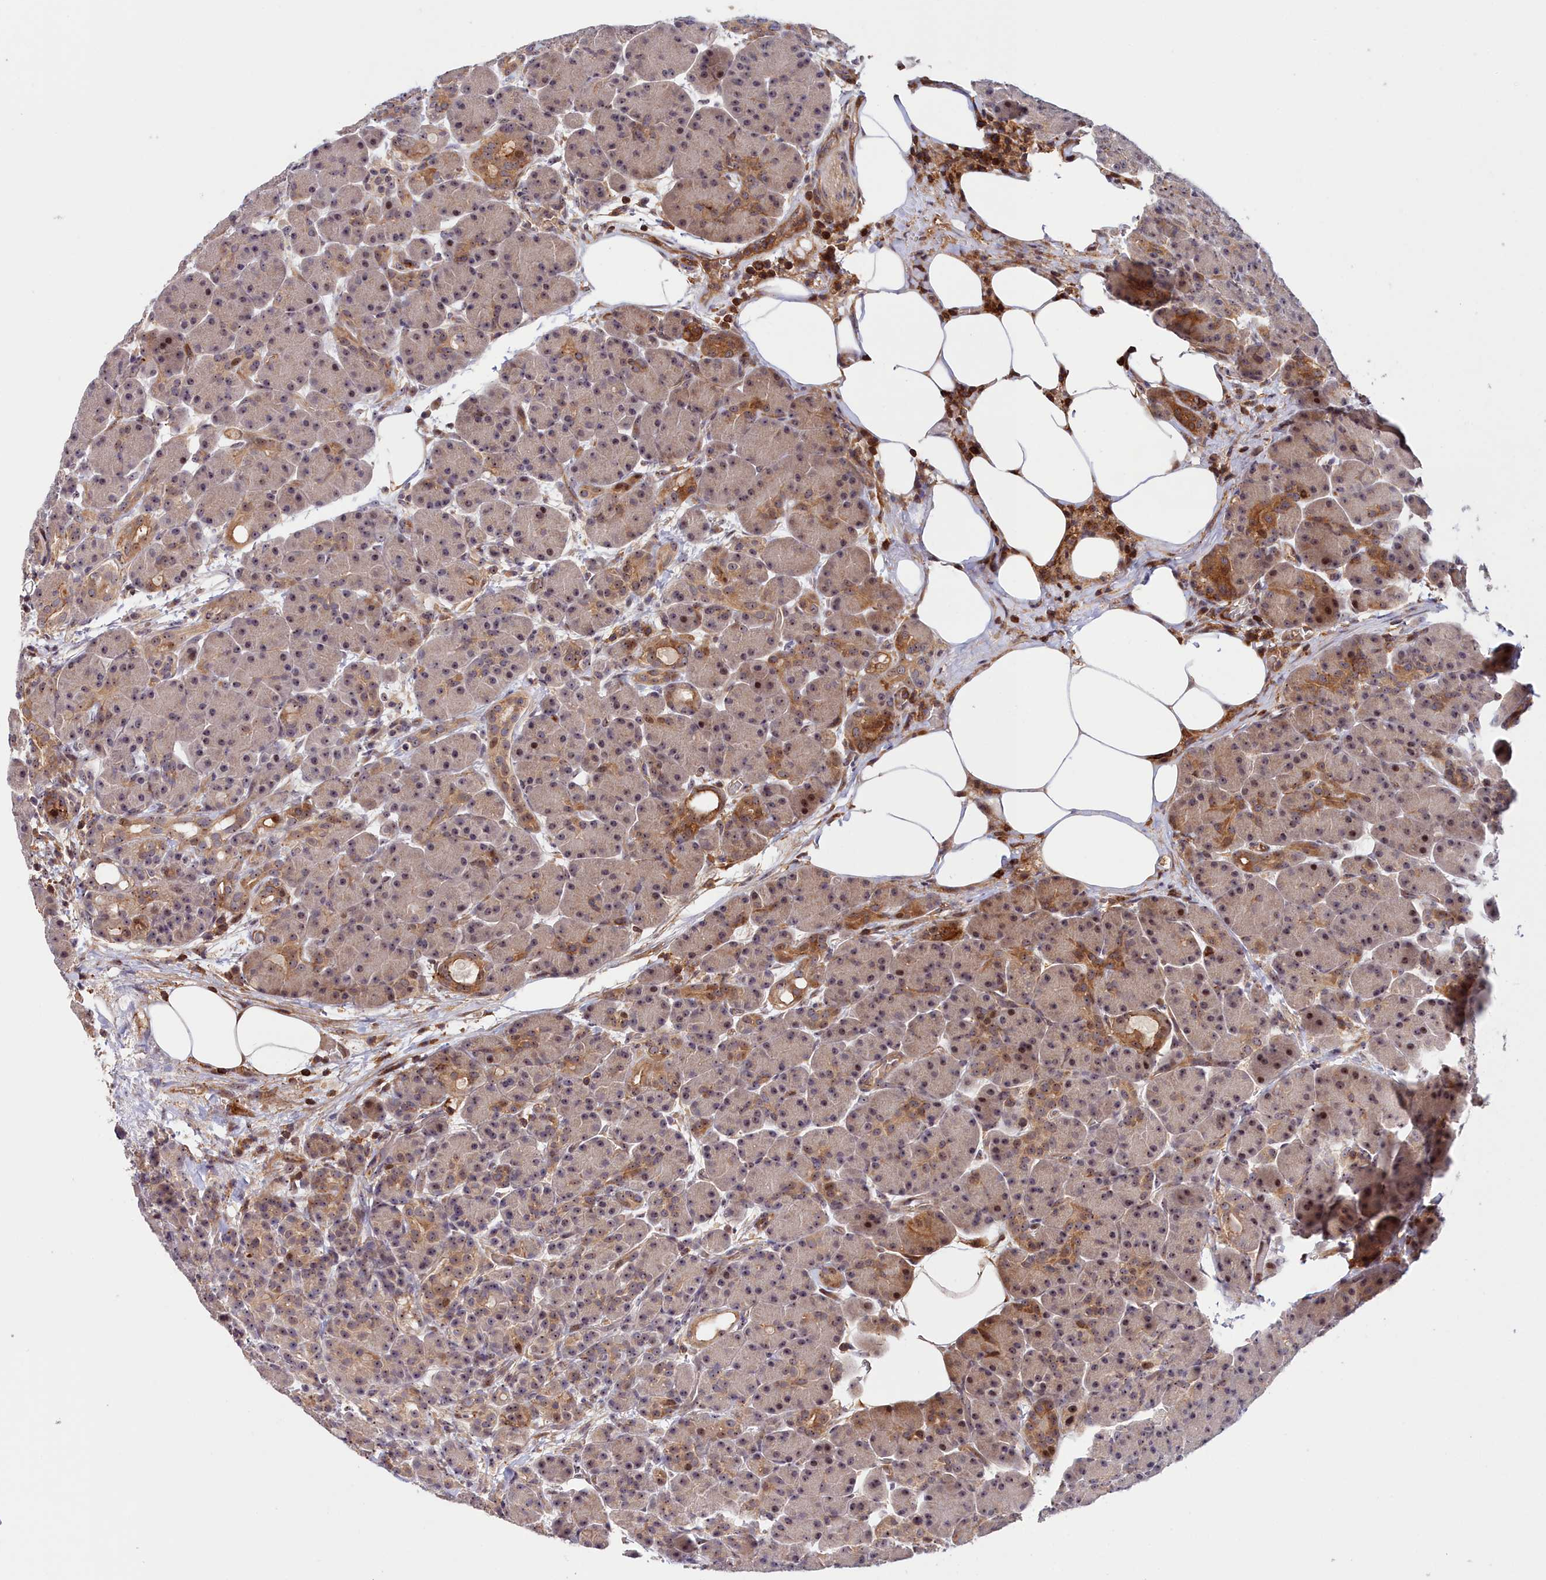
{"staining": {"intensity": "moderate", "quantity": "25%-75%", "location": "cytoplasmic/membranous,nuclear"}, "tissue": "pancreas", "cell_type": "Exocrine glandular cells", "image_type": "normal", "snomed": [{"axis": "morphology", "description": "Normal tissue, NOS"}, {"axis": "topography", "description": "Pancreas"}], "caption": "Unremarkable pancreas shows moderate cytoplasmic/membranous,nuclear expression in about 25%-75% of exocrine glandular cells.", "gene": "NEURL4", "patient": {"sex": "male", "age": 63}}